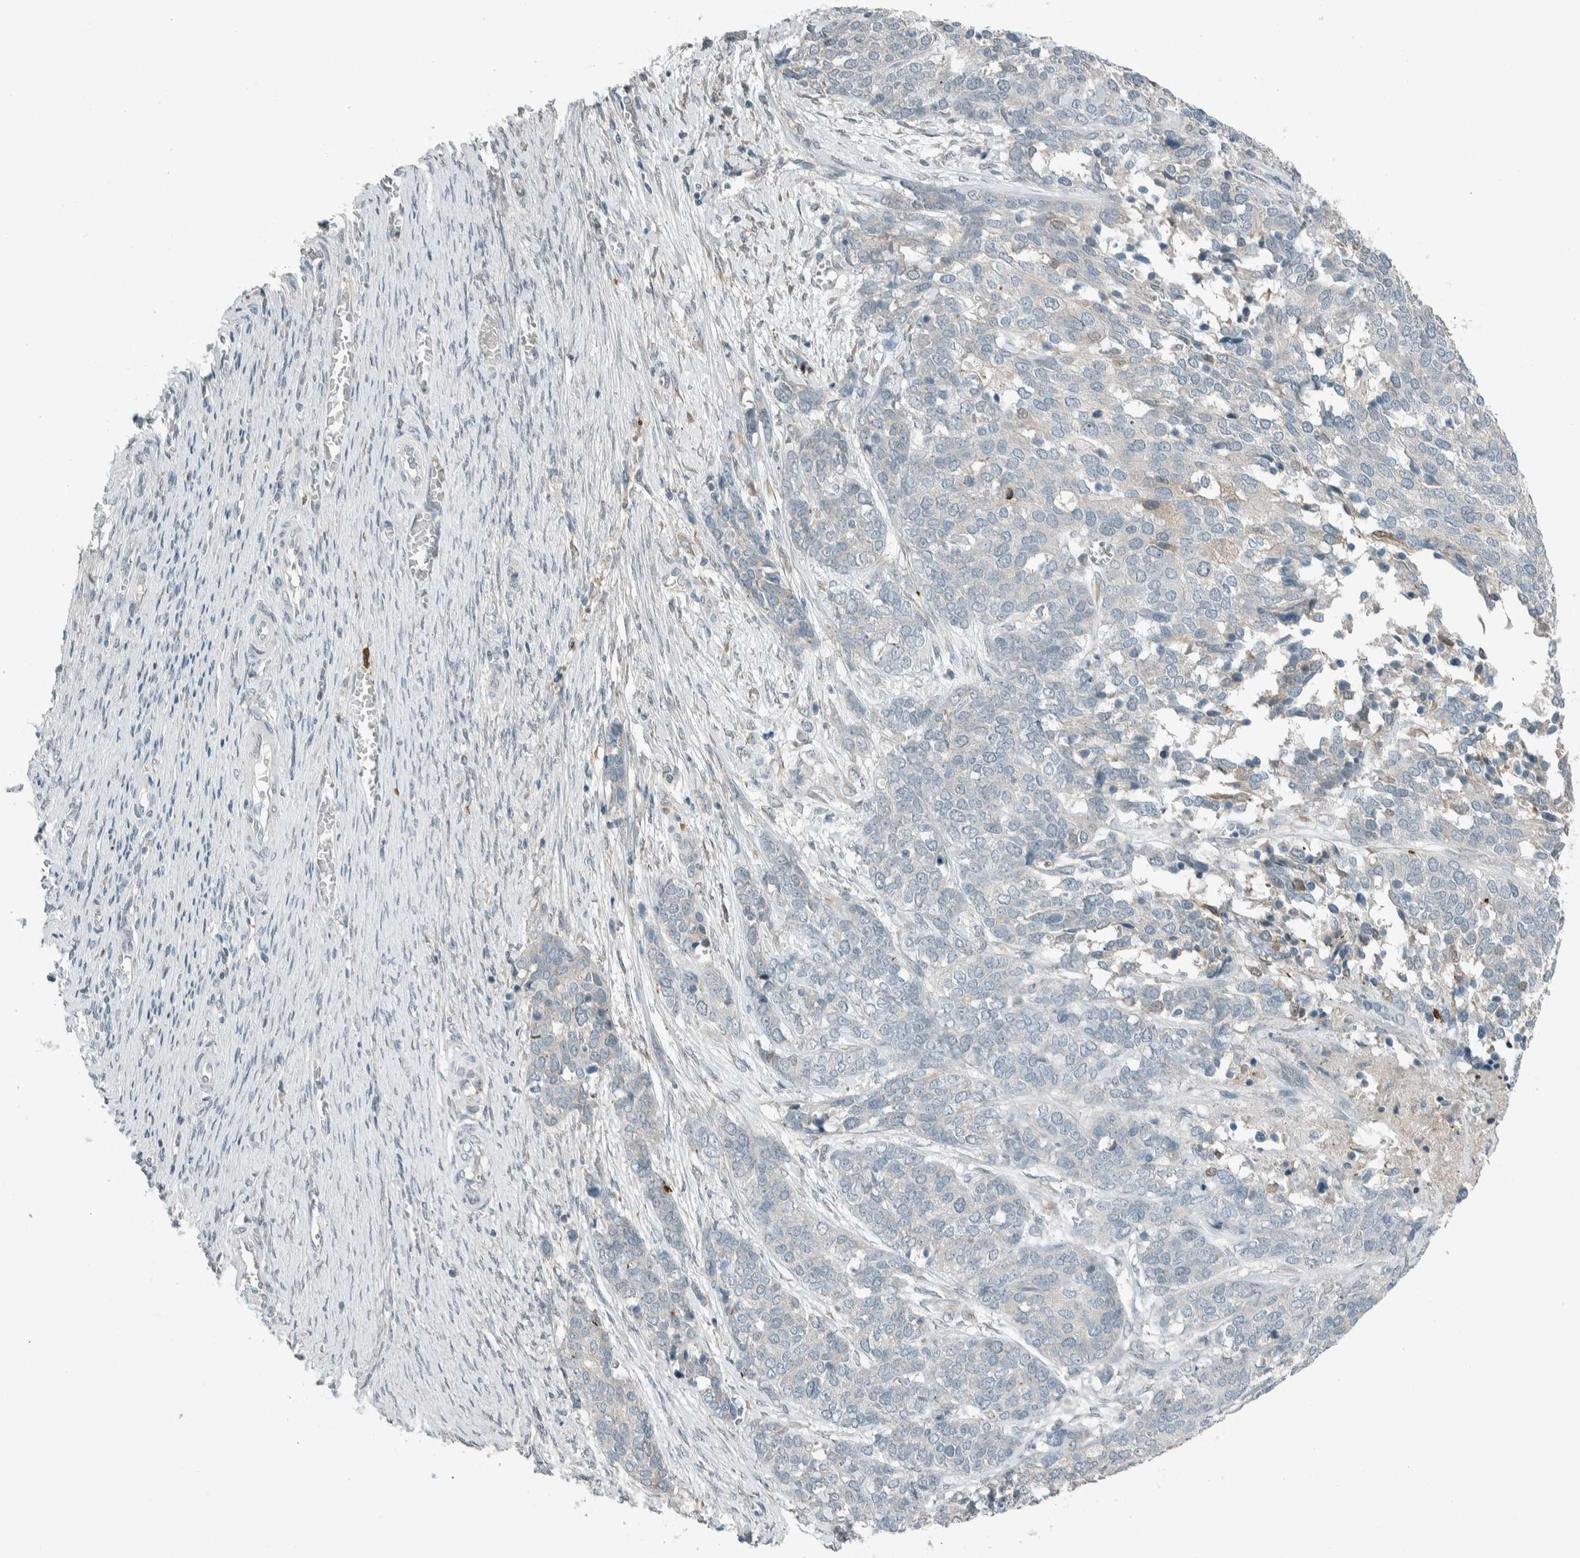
{"staining": {"intensity": "negative", "quantity": "none", "location": "none"}, "tissue": "ovarian cancer", "cell_type": "Tumor cells", "image_type": "cancer", "snomed": [{"axis": "morphology", "description": "Cystadenocarcinoma, serous, NOS"}, {"axis": "topography", "description": "Ovary"}], "caption": "Immunohistochemistry of serous cystadenocarcinoma (ovarian) demonstrates no expression in tumor cells. Brightfield microscopy of IHC stained with DAB (brown) and hematoxylin (blue), captured at high magnification.", "gene": "CERCAM", "patient": {"sex": "female", "age": 44}}